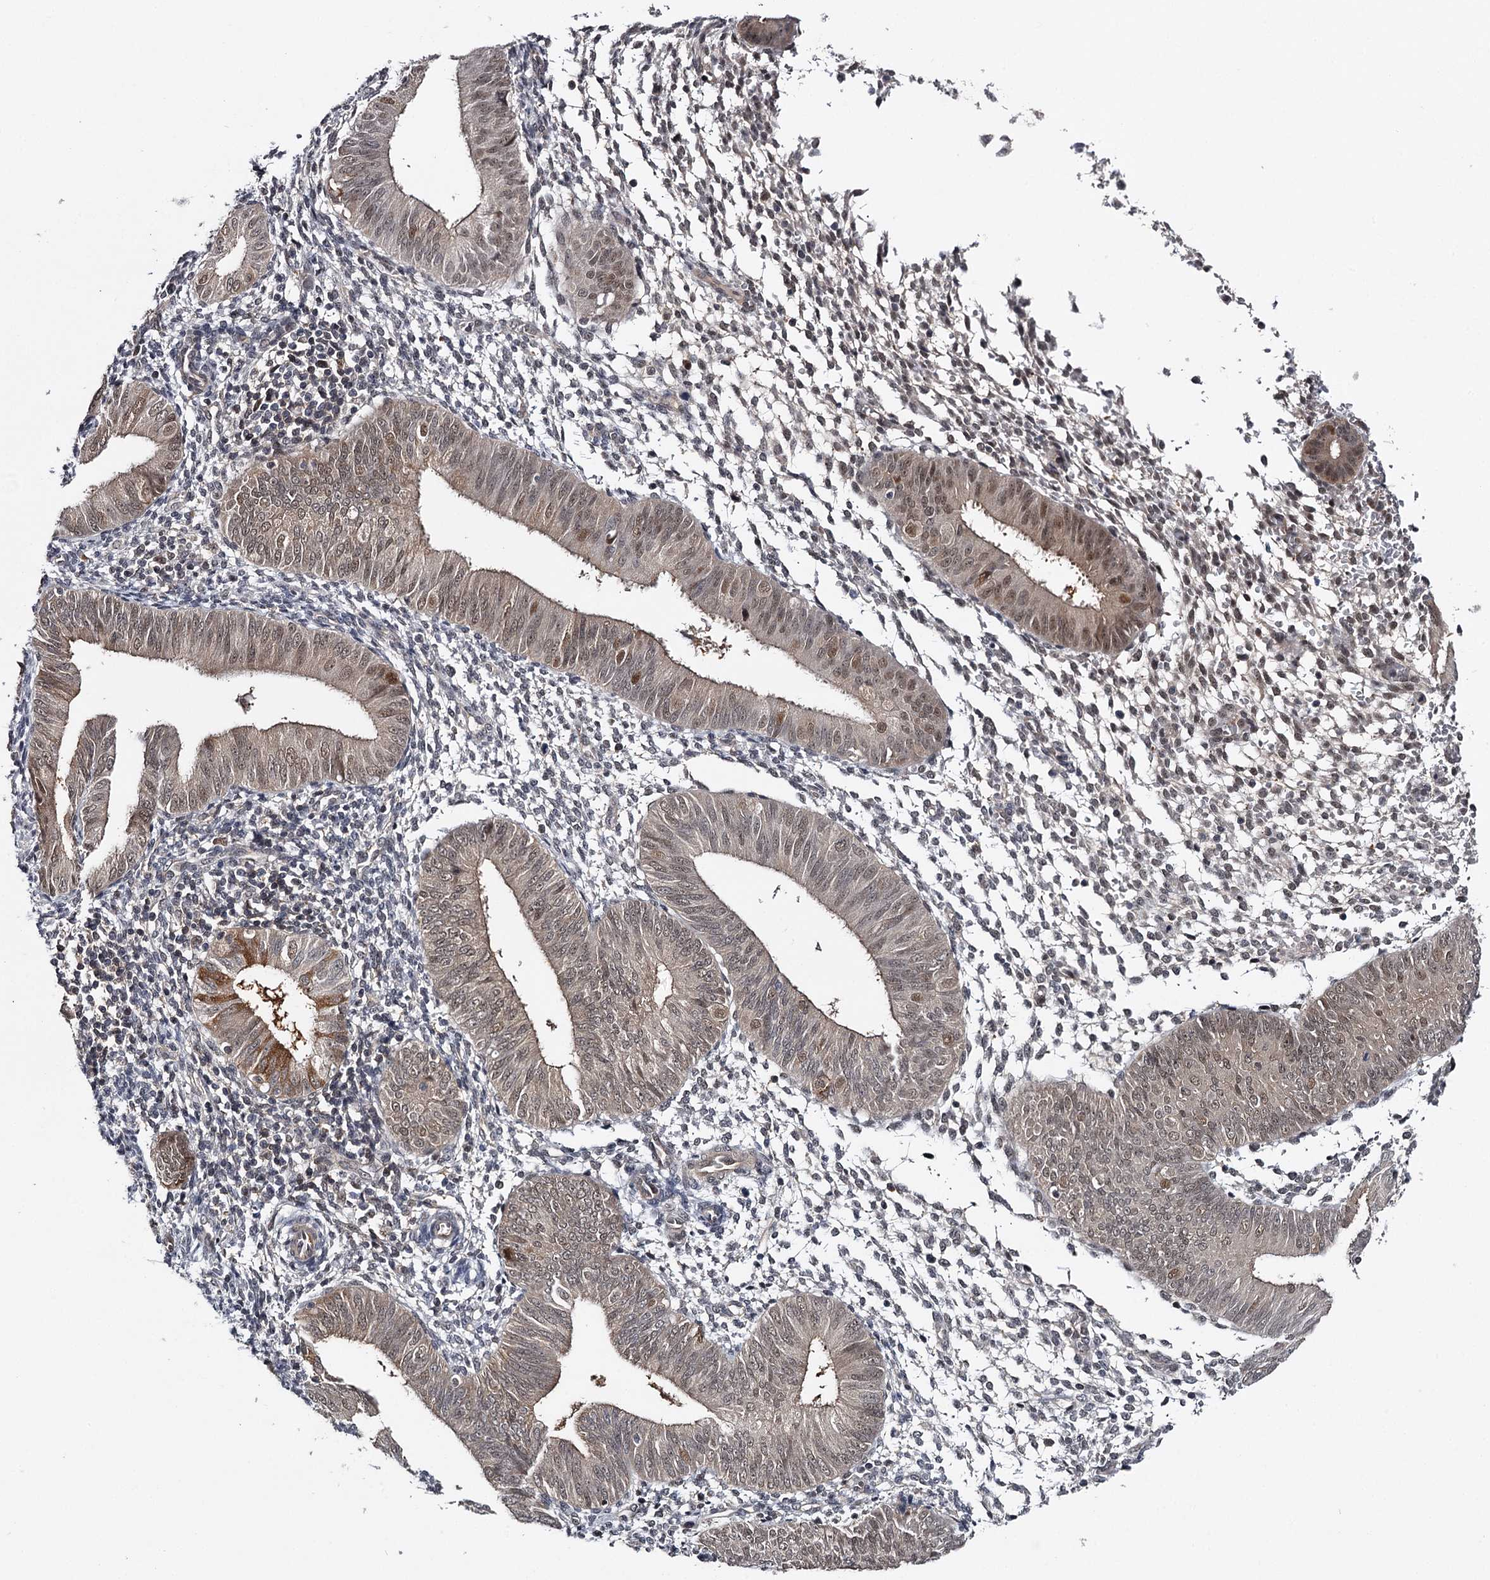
{"staining": {"intensity": "negative", "quantity": "none", "location": "none"}, "tissue": "endometrium", "cell_type": "Cells in endometrial stroma", "image_type": "normal", "snomed": [{"axis": "morphology", "description": "Normal tissue, NOS"}, {"axis": "topography", "description": "Uterus"}, {"axis": "topography", "description": "Endometrium"}], "caption": "A histopathology image of human endometrium is negative for staining in cells in endometrial stroma. (Immunohistochemistry, brightfield microscopy, high magnification).", "gene": "GTSF1", "patient": {"sex": "female", "age": 48}}